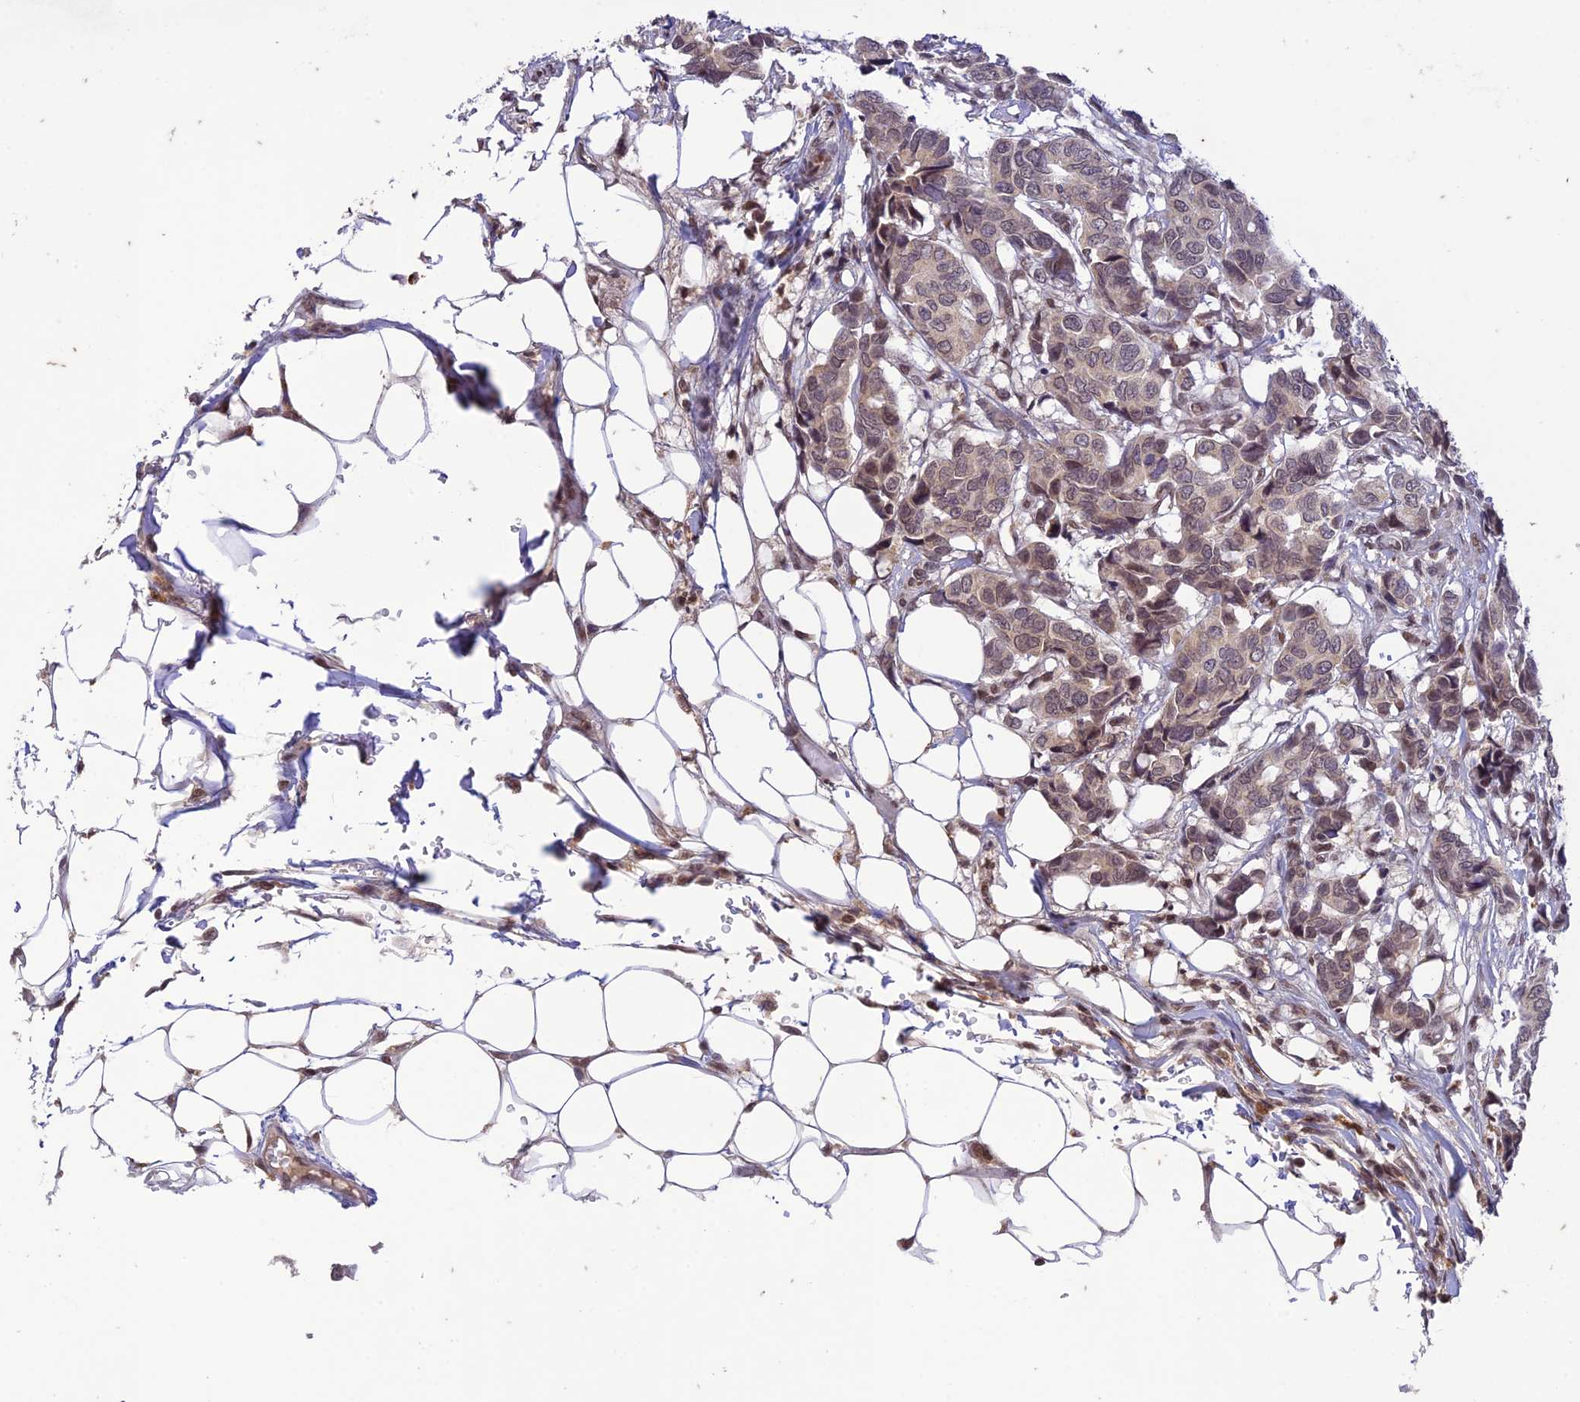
{"staining": {"intensity": "weak", "quantity": ">75%", "location": "nuclear"}, "tissue": "breast cancer", "cell_type": "Tumor cells", "image_type": "cancer", "snomed": [{"axis": "morphology", "description": "Duct carcinoma"}, {"axis": "topography", "description": "Breast"}], "caption": "Protein expression analysis of breast cancer reveals weak nuclear staining in approximately >75% of tumor cells. The staining was performed using DAB, with brown indicating positive protein expression. Nuclei are stained blue with hematoxylin.", "gene": "POP4", "patient": {"sex": "female", "age": 87}}